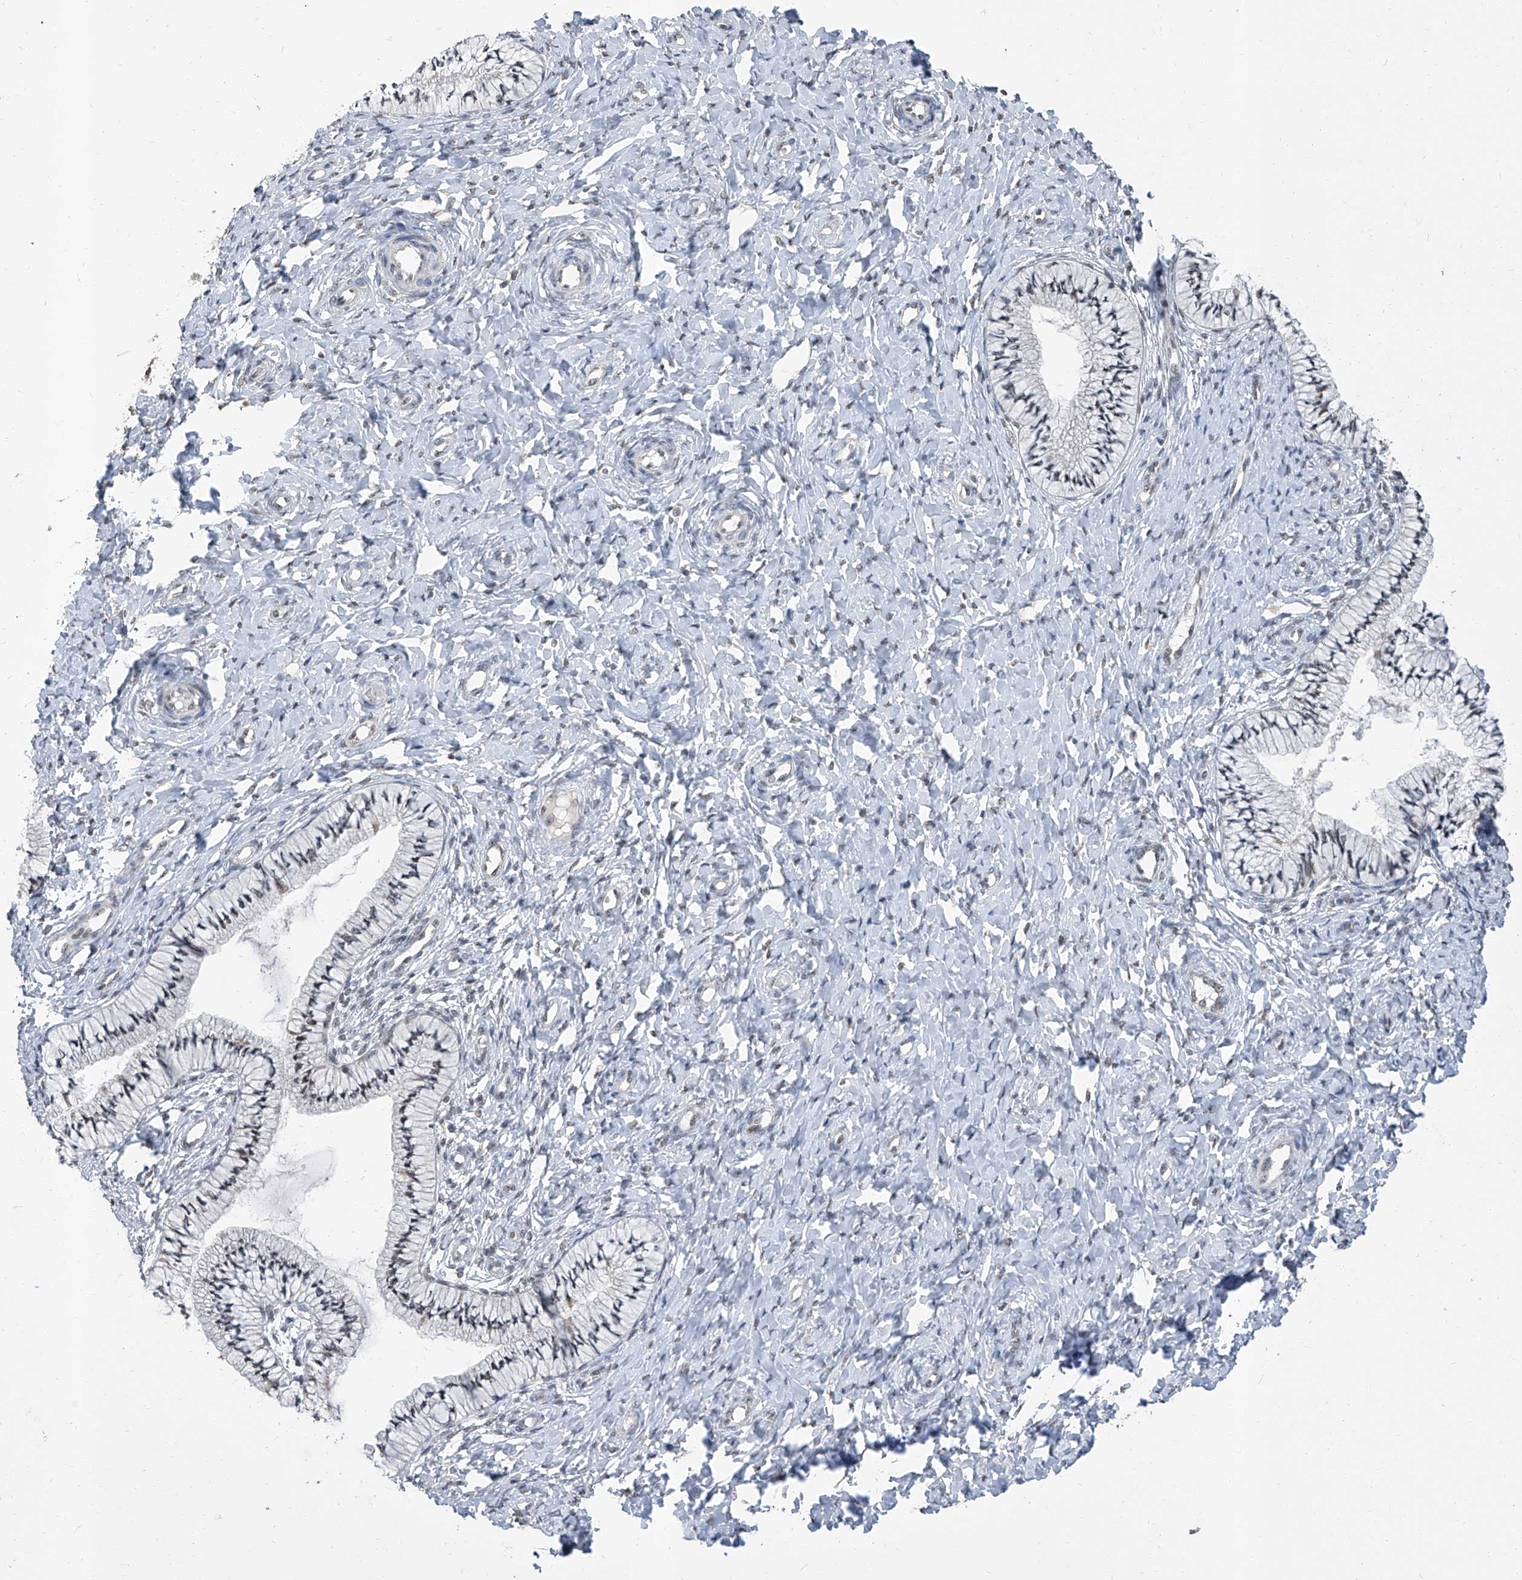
{"staining": {"intensity": "moderate", "quantity": "25%-75%", "location": "nuclear"}, "tissue": "cervix", "cell_type": "Glandular cells", "image_type": "normal", "snomed": [{"axis": "morphology", "description": "Normal tissue, NOS"}, {"axis": "topography", "description": "Cervix"}], "caption": "Benign cervix shows moderate nuclear positivity in about 25%-75% of glandular cells.", "gene": "CMTR1", "patient": {"sex": "female", "age": 36}}